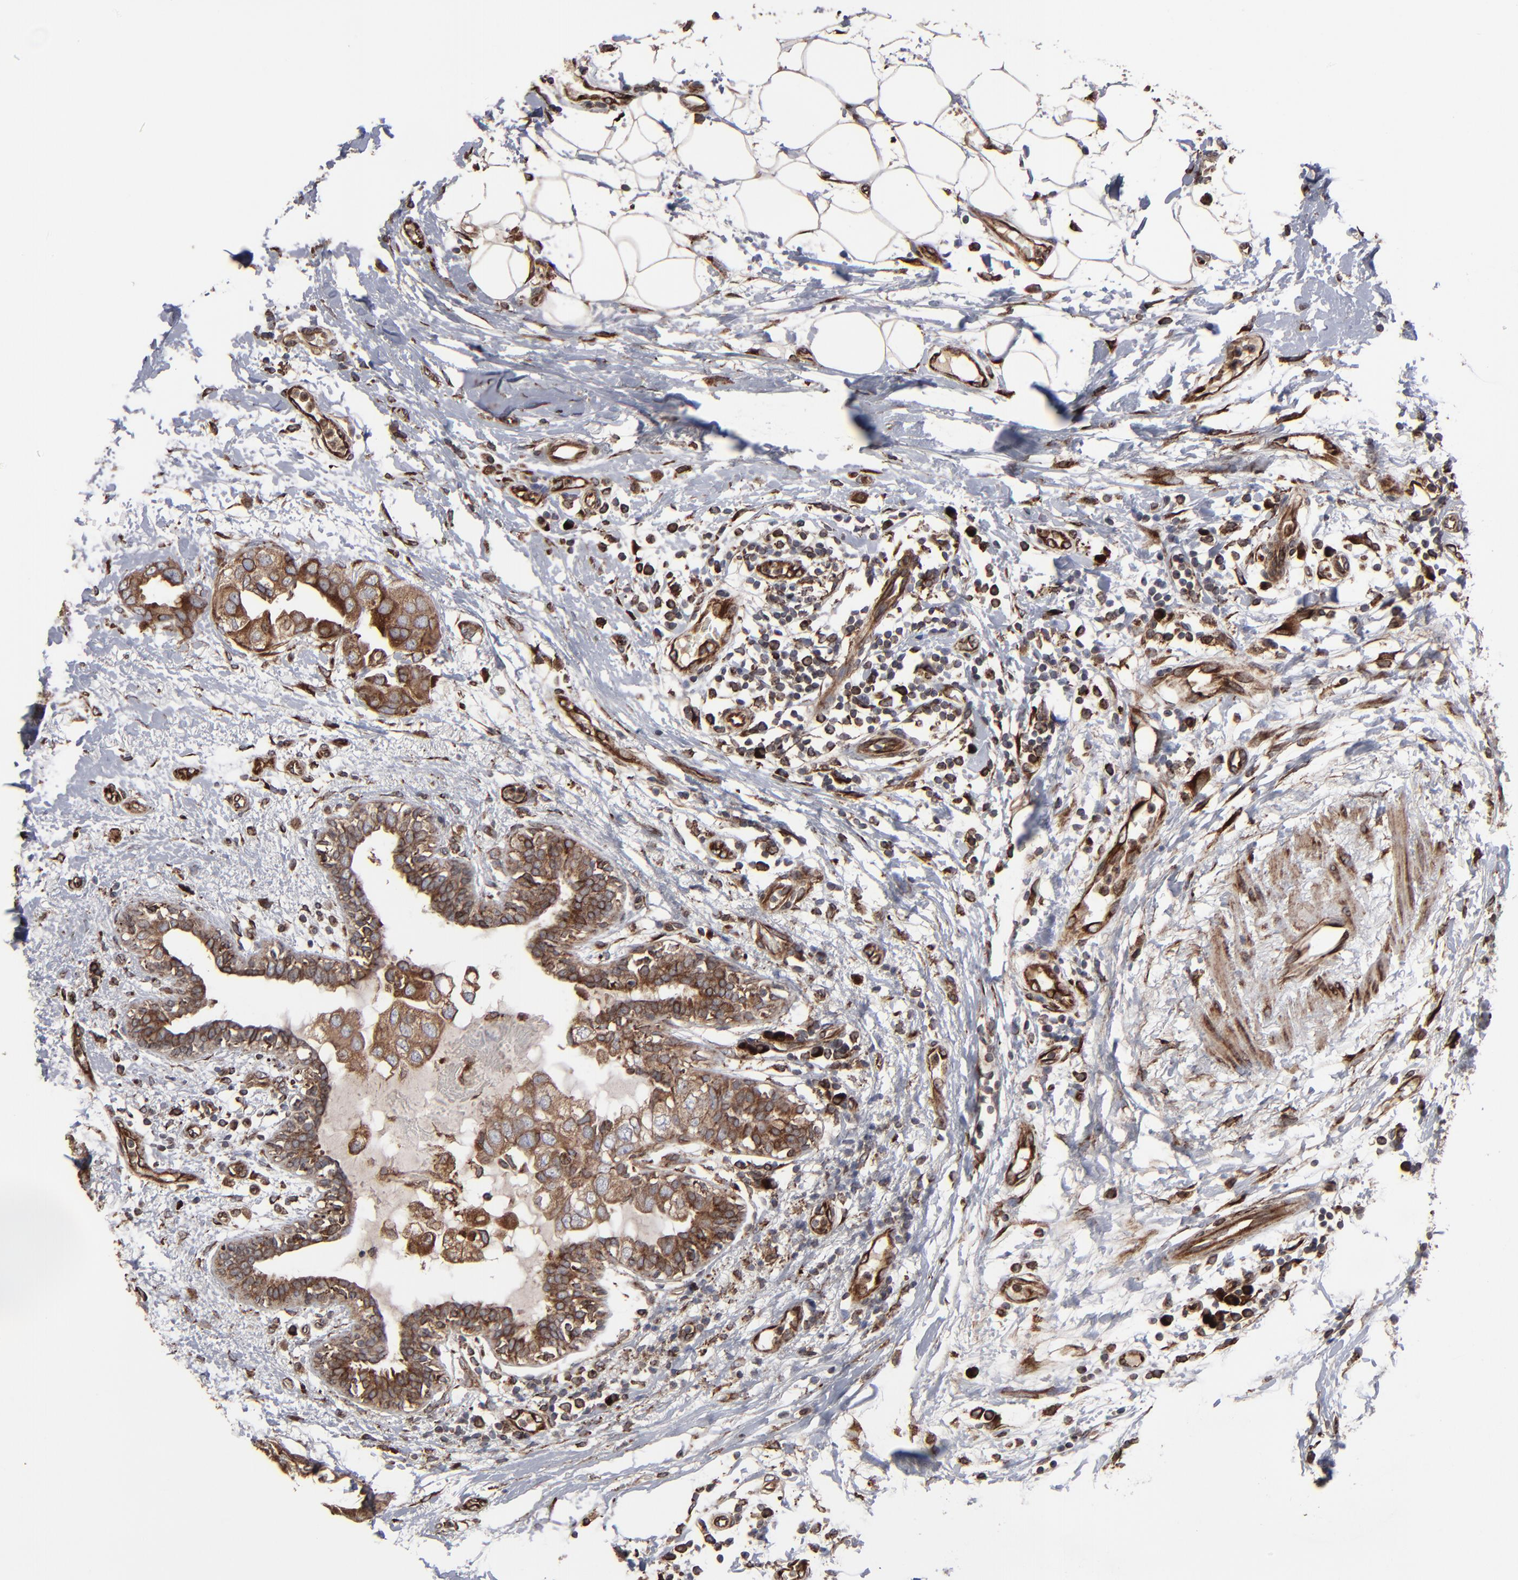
{"staining": {"intensity": "moderate", "quantity": ">75%", "location": "cytoplasmic/membranous"}, "tissue": "breast cancer", "cell_type": "Tumor cells", "image_type": "cancer", "snomed": [{"axis": "morphology", "description": "Duct carcinoma"}, {"axis": "topography", "description": "Breast"}], "caption": "The immunohistochemical stain highlights moderate cytoplasmic/membranous staining in tumor cells of breast infiltrating ductal carcinoma tissue.", "gene": "CNIH1", "patient": {"sex": "female", "age": 40}}